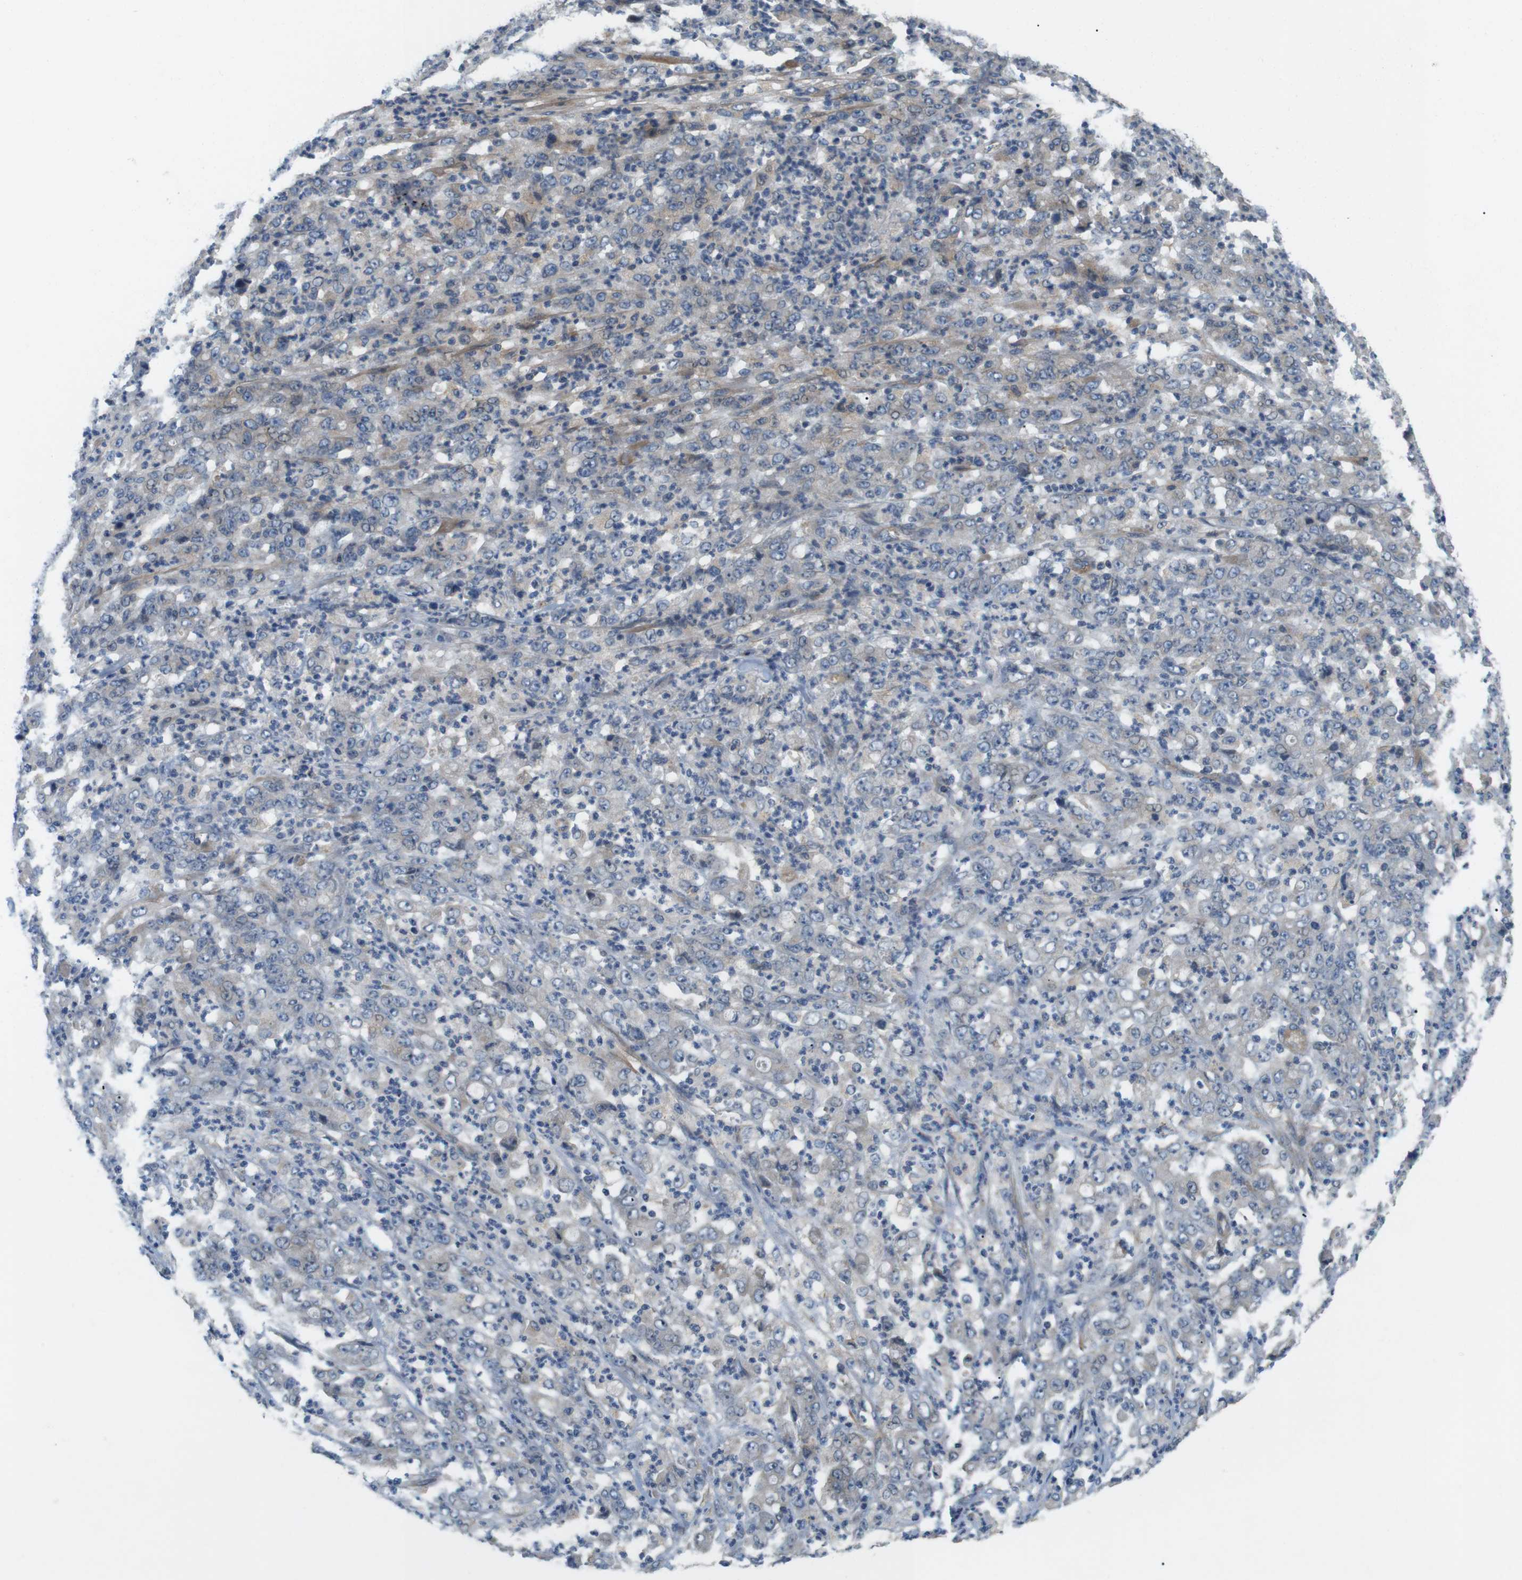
{"staining": {"intensity": "weak", "quantity": "25%-75%", "location": "cytoplasmic/membranous"}, "tissue": "stomach cancer", "cell_type": "Tumor cells", "image_type": "cancer", "snomed": [{"axis": "morphology", "description": "Adenocarcinoma, NOS"}, {"axis": "topography", "description": "Stomach, lower"}], "caption": "This histopathology image displays immunohistochemistry (IHC) staining of human adenocarcinoma (stomach), with low weak cytoplasmic/membranous expression in about 25%-75% of tumor cells.", "gene": "BVES", "patient": {"sex": "female", "age": 71}}